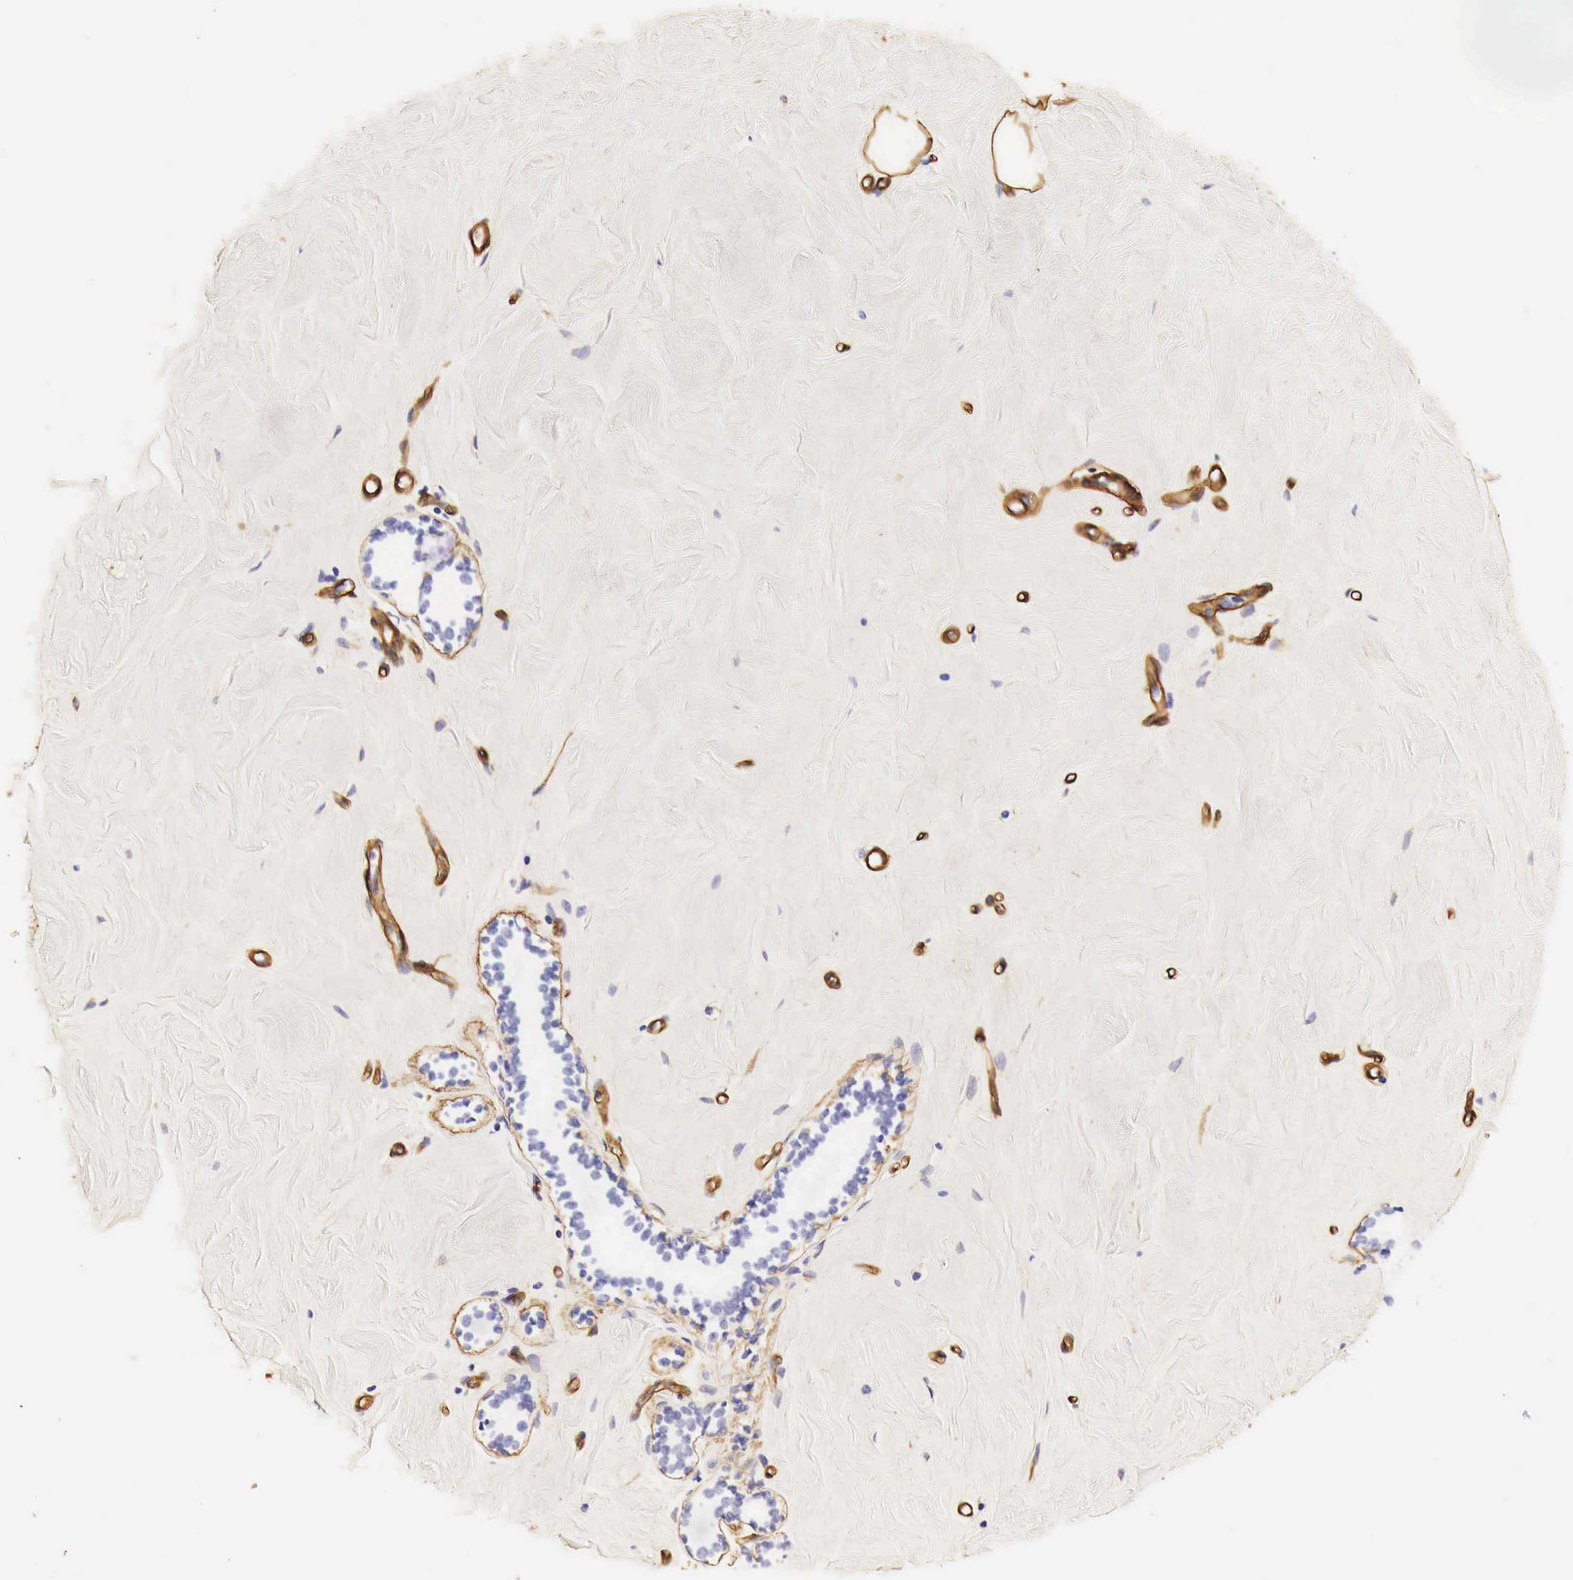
{"staining": {"intensity": "strong", "quantity": ">75%", "location": "cytoplasmic/membranous"}, "tissue": "breast", "cell_type": "Adipocytes", "image_type": "normal", "snomed": [{"axis": "morphology", "description": "Normal tissue, NOS"}, {"axis": "topography", "description": "Breast"}], "caption": "High-power microscopy captured an immunohistochemistry (IHC) image of benign breast, revealing strong cytoplasmic/membranous staining in approximately >75% of adipocytes.", "gene": "LAMB2", "patient": {"sex": "female", "age": 54}}